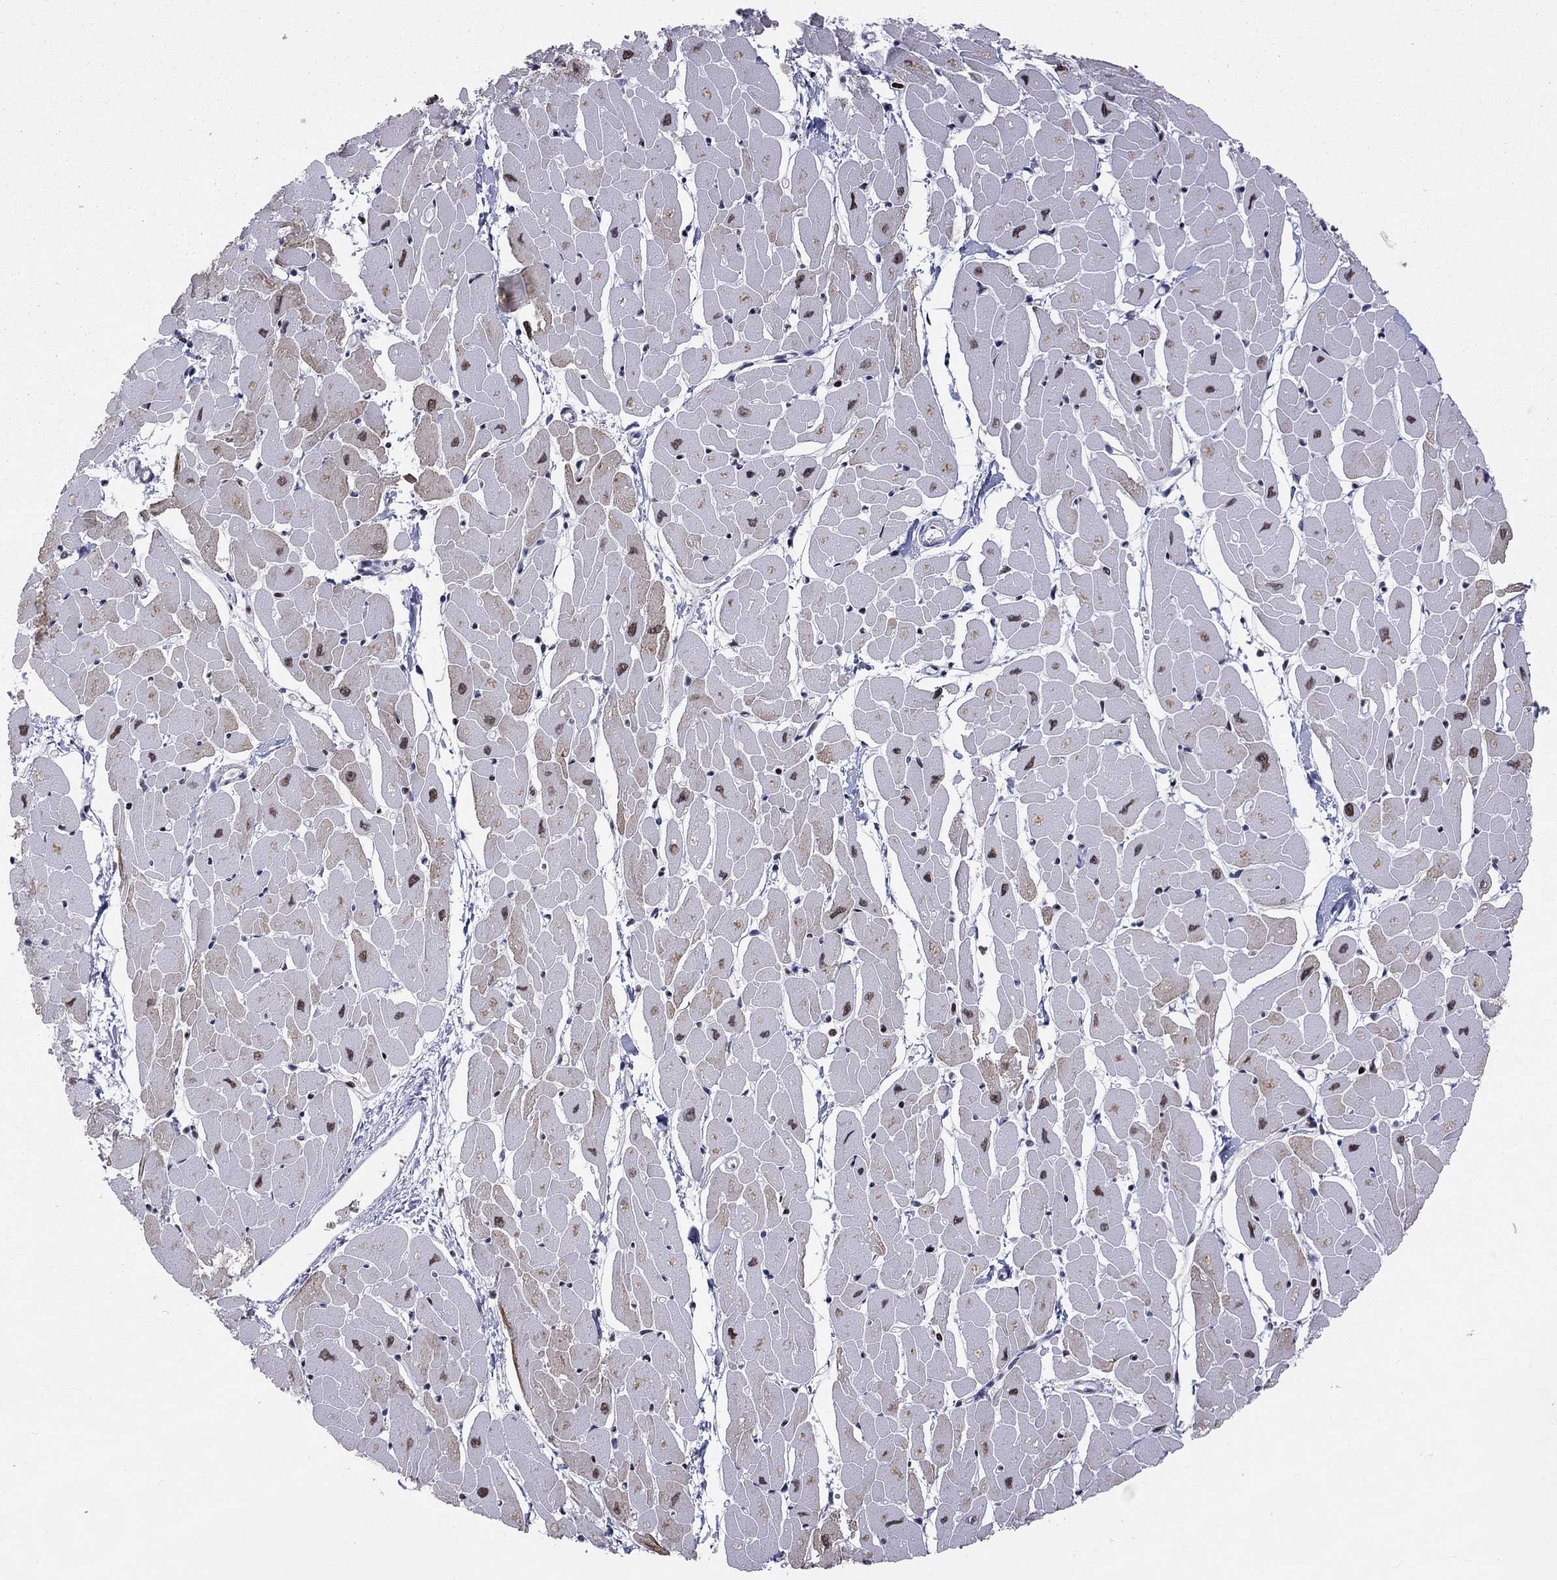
{"staining": {"intensity": "moderate", "quantity": "<25%", "location": "nuclear"}, "tissue": "heart muscle", "cell_type": "Cardiomyocytes", "image_type": "normal", "snomed": [{"axis": "morphology", "description": "Normal tissue, NOS"}, {"axis": "topography", "description": "Heart"}], "caption": "Immunohistochemistry (DAB (3,3'-diaminobenzidine)) staining of normal heart muscle exhibits moderate nuclear protein staining in about <25% of cardiomyocytes. (DAB (3,3'-diaminobenzidine) IHC with brightfield microscopy, high magnification).", "gene": "H2AX", "patient": {"sex": "male", "age": 57}}